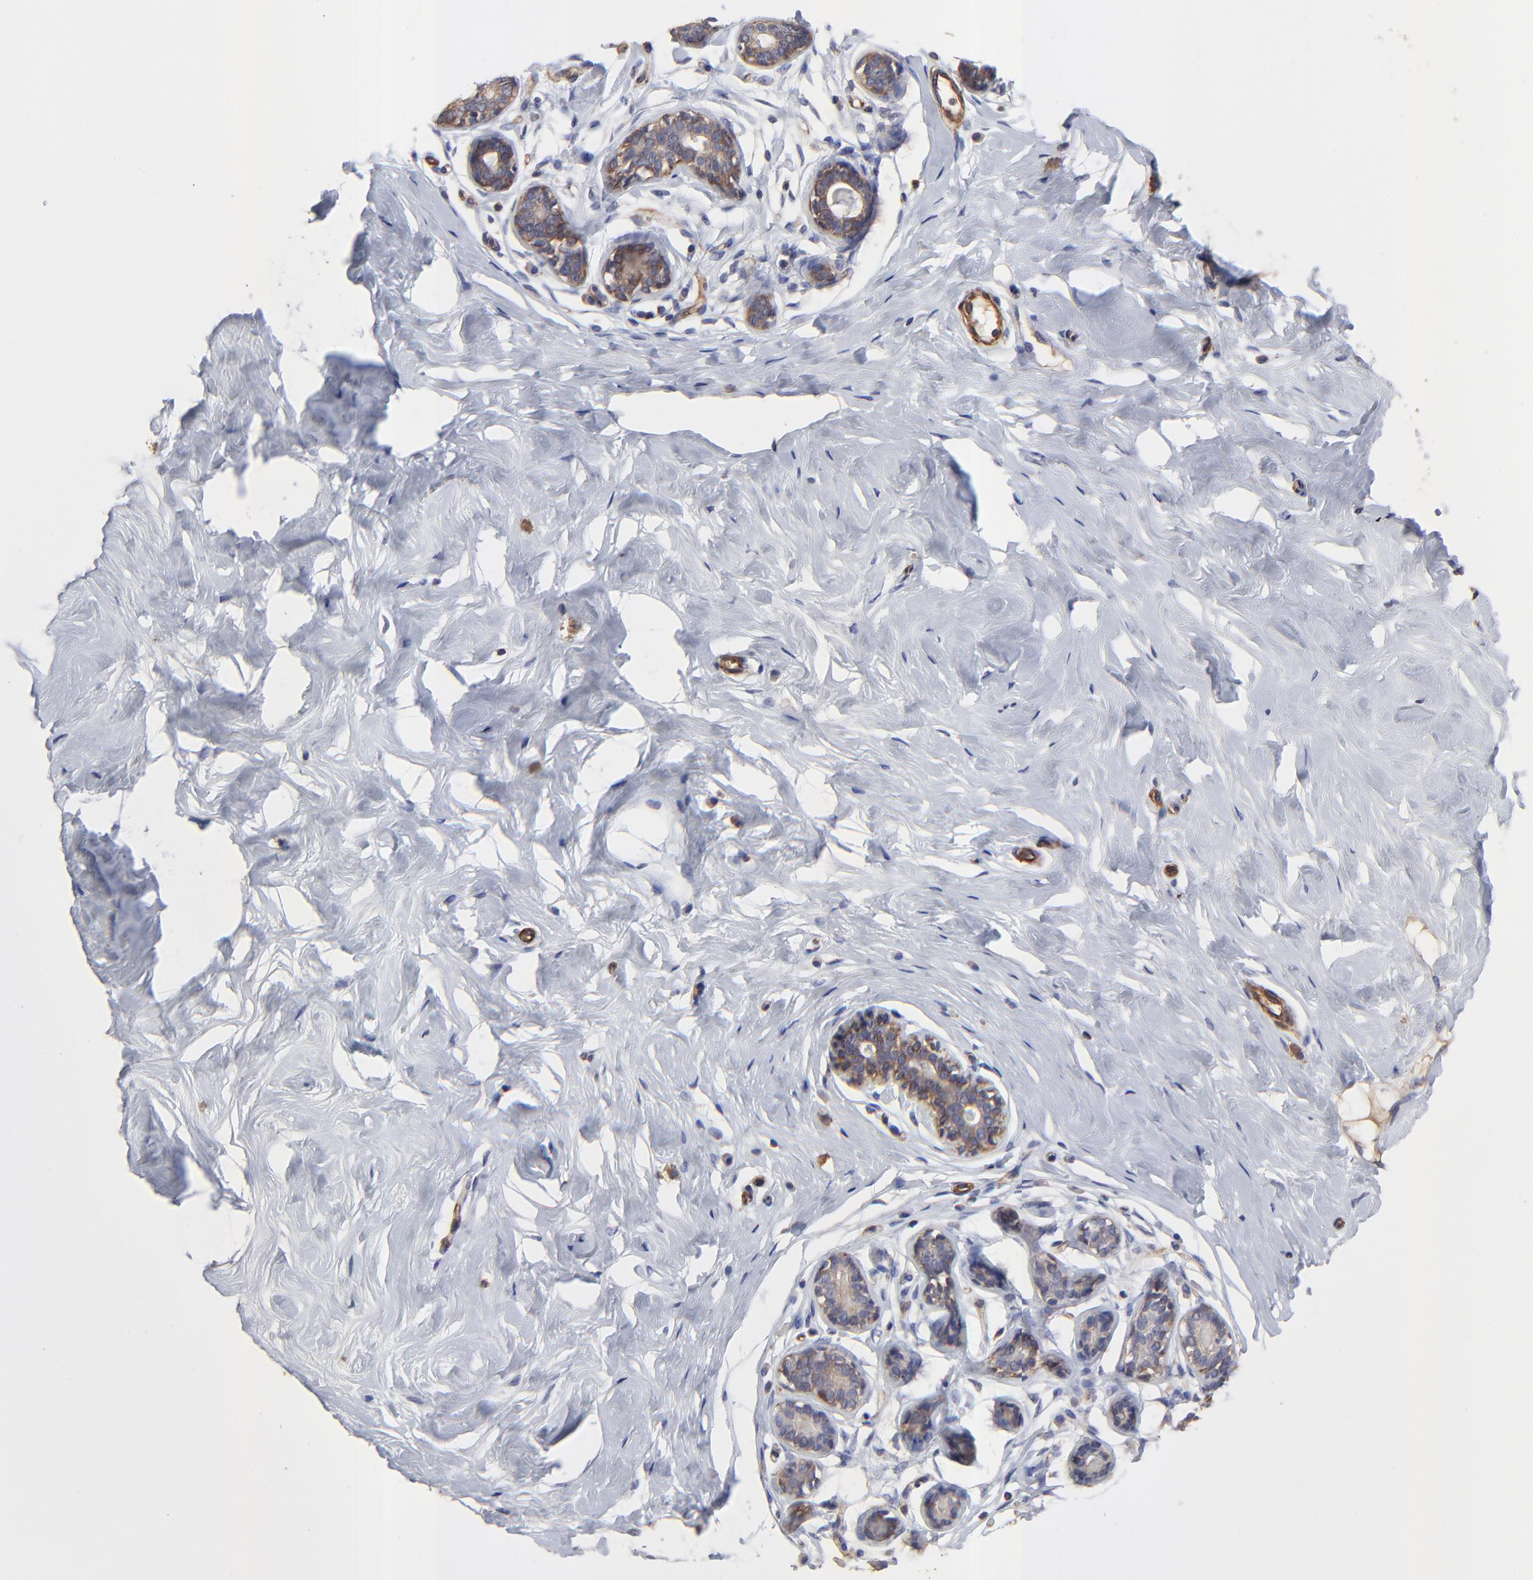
{"staining": {"intensity": "negative", "quantity": "none", "location": "none"}, "tissue": "breast", "cell_type": "Adipocytes", "image_type": "normal", "snomed": [{"axis": "morphology", "description": "Normal tissue, NOS"}, {"axis": "topography", "description": "Breast"}], "caption": "A high-resolution photomicrograph shows immunohistochemistry (IHC) staining of unremarkable breast, which exhibits no significant staining in adipocytes.", "gene": "SULF2", "patient": {"sex": "female", "age": 23}}